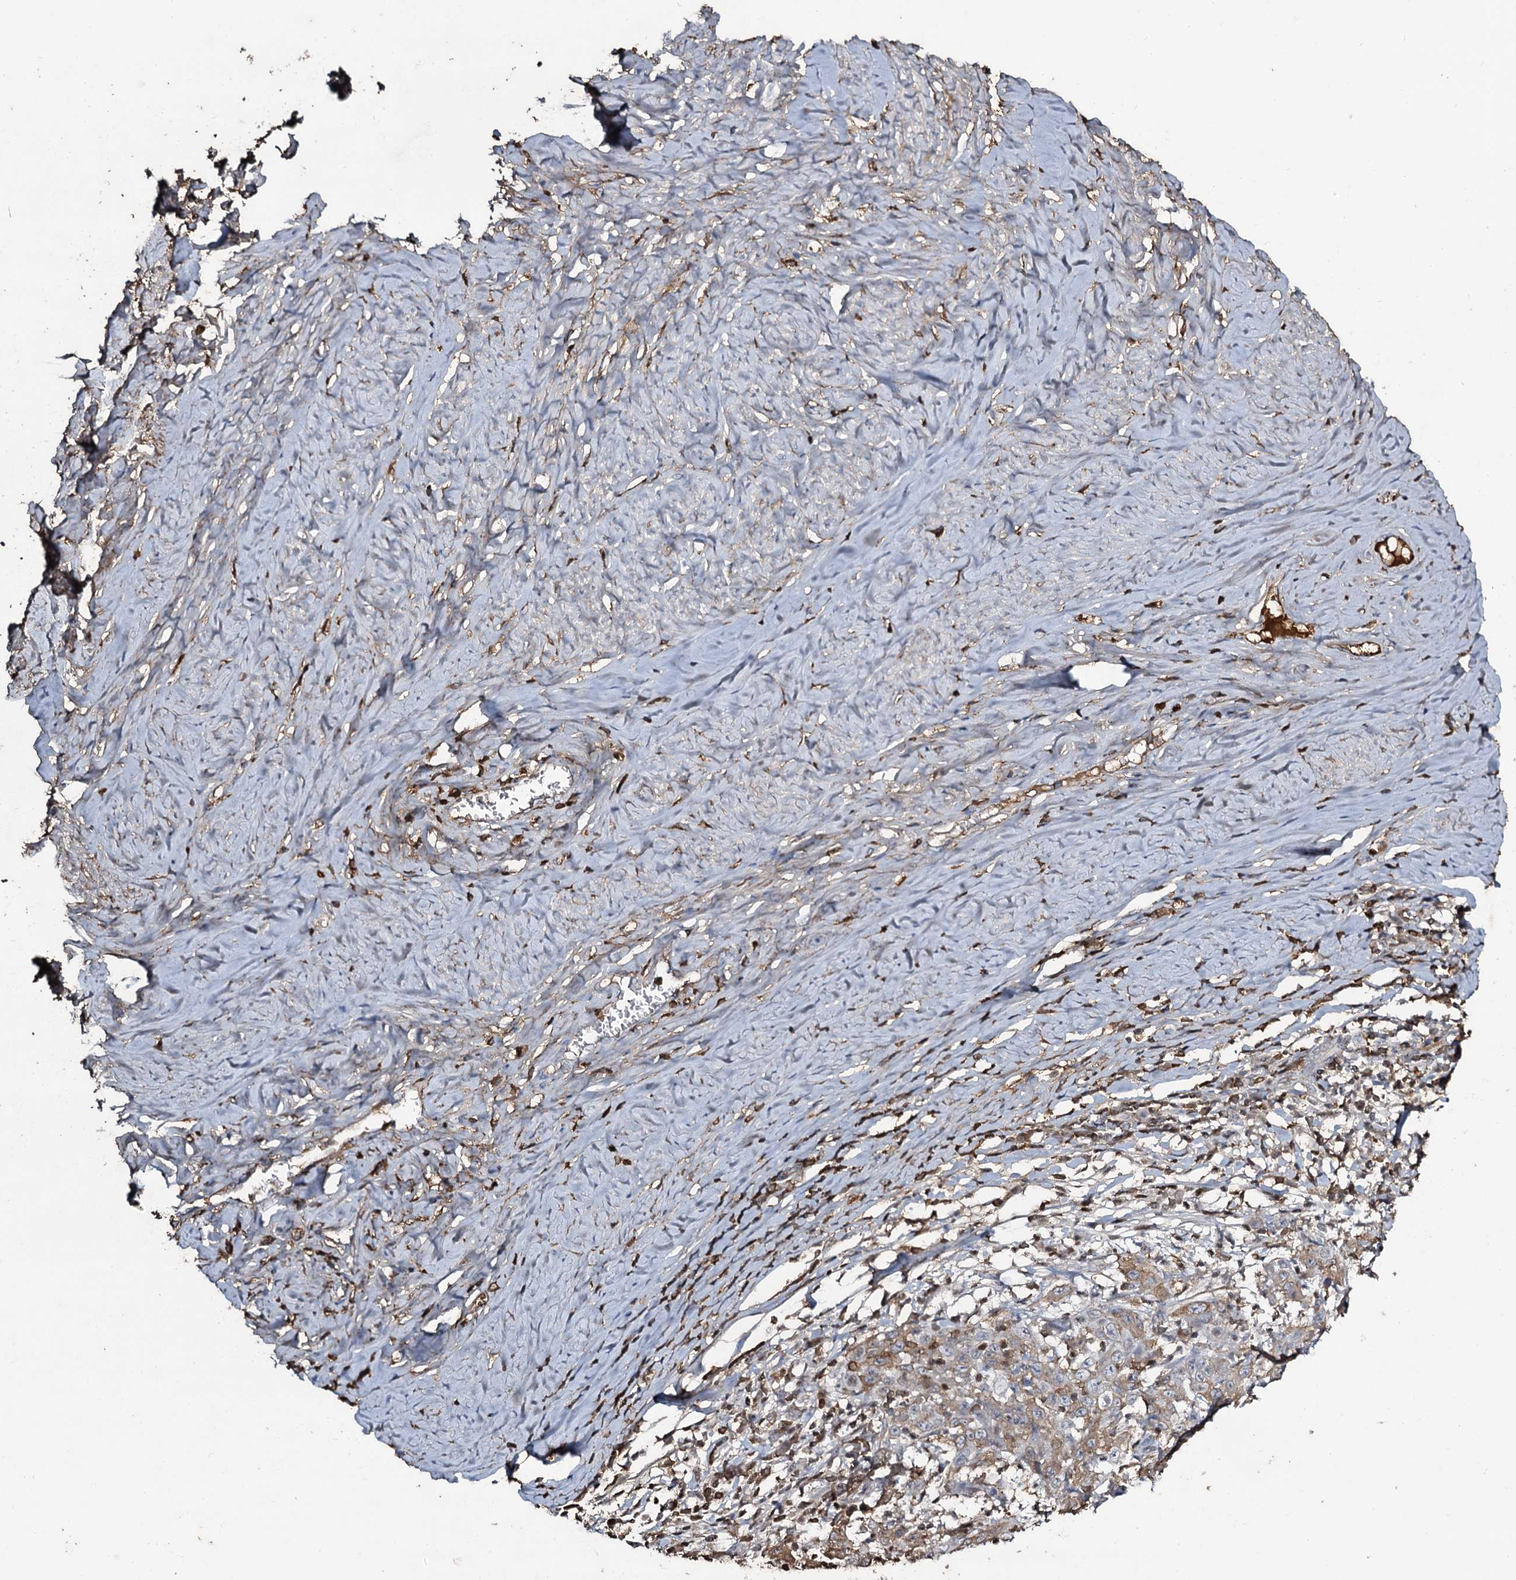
{"staining": {"intensity": "moderate", "quantity": "<25%", "location": "cytoplasmic/membranous"}, "tissue": "cervical cancer", "cell_type": "Tumor cells", "image_type": "cancer", "snomed": [{"axis": "morphology", "description": "Squamous cell carcinoma, NOS"}, {"axis": "topography", "description": "Cervix"}], "caption": "IHC micrograph of neoplastic tissue: human squamous cell carcinoma (cervical) stained using IHC exhibits low levels of moderate protein expression localized specifically in the cytoplasmic/membranous of tumor cells, appearing as a cytoplasmic/membranous brown color.", "gene": "EDN1", "patient": {"sex": "female", "age": 46}}